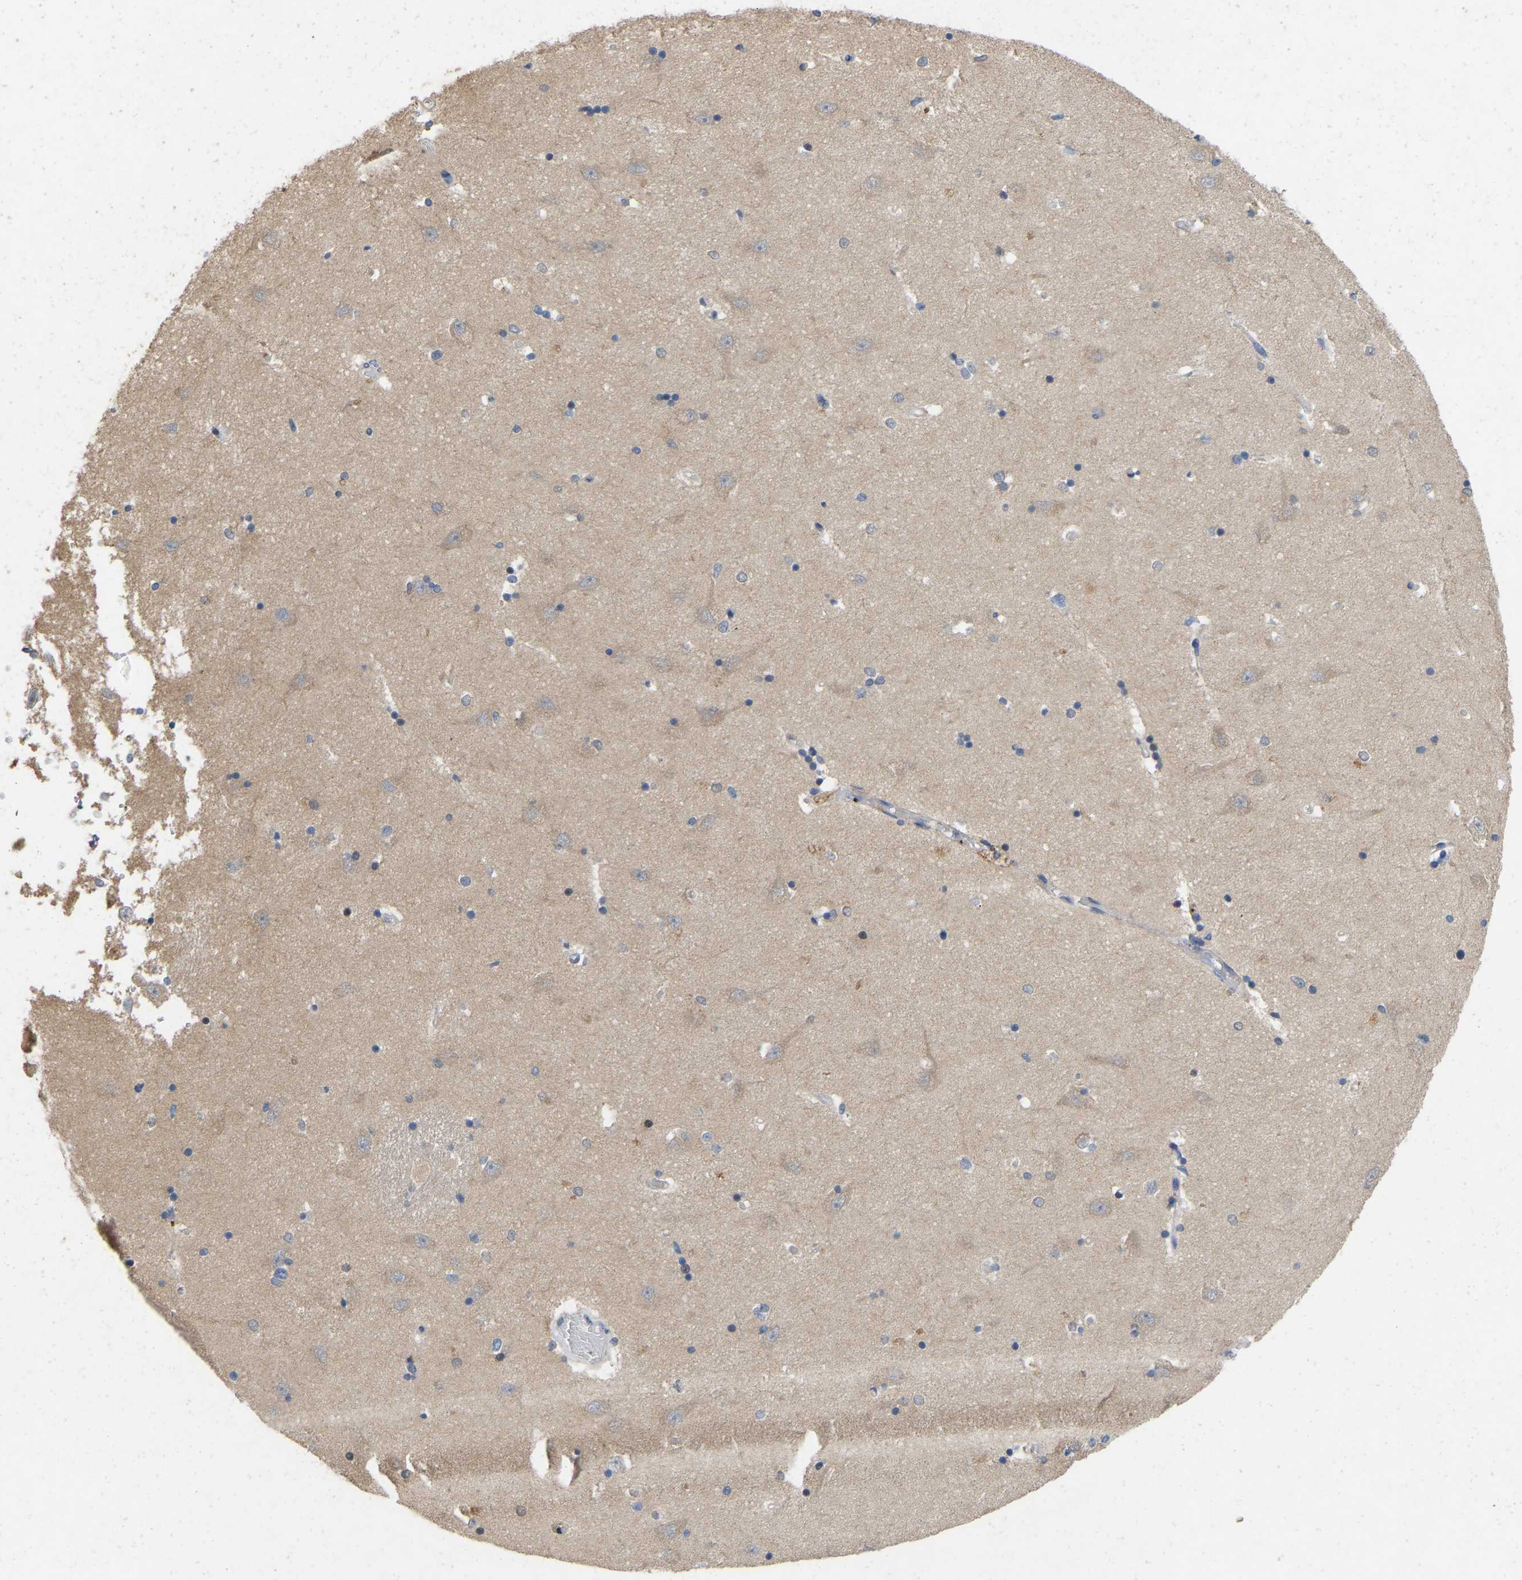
{"staining": {"intensity": "negative", "quantity": "none", "location": "none"}, "tissue": "hippocampus", "cell_type": "Glial cells", "image_type": "normal", "snomed": [{"axis": "morphology", "description": "Normal tissue, NOS"}, {"axis": "topography", "description": "Hippocampus"}], "caption": "Image shows no significant protein staining in glial cells of normal hippocampus.", "gene": "RHEB", "patient": {"sex": "male", "age": 45}}